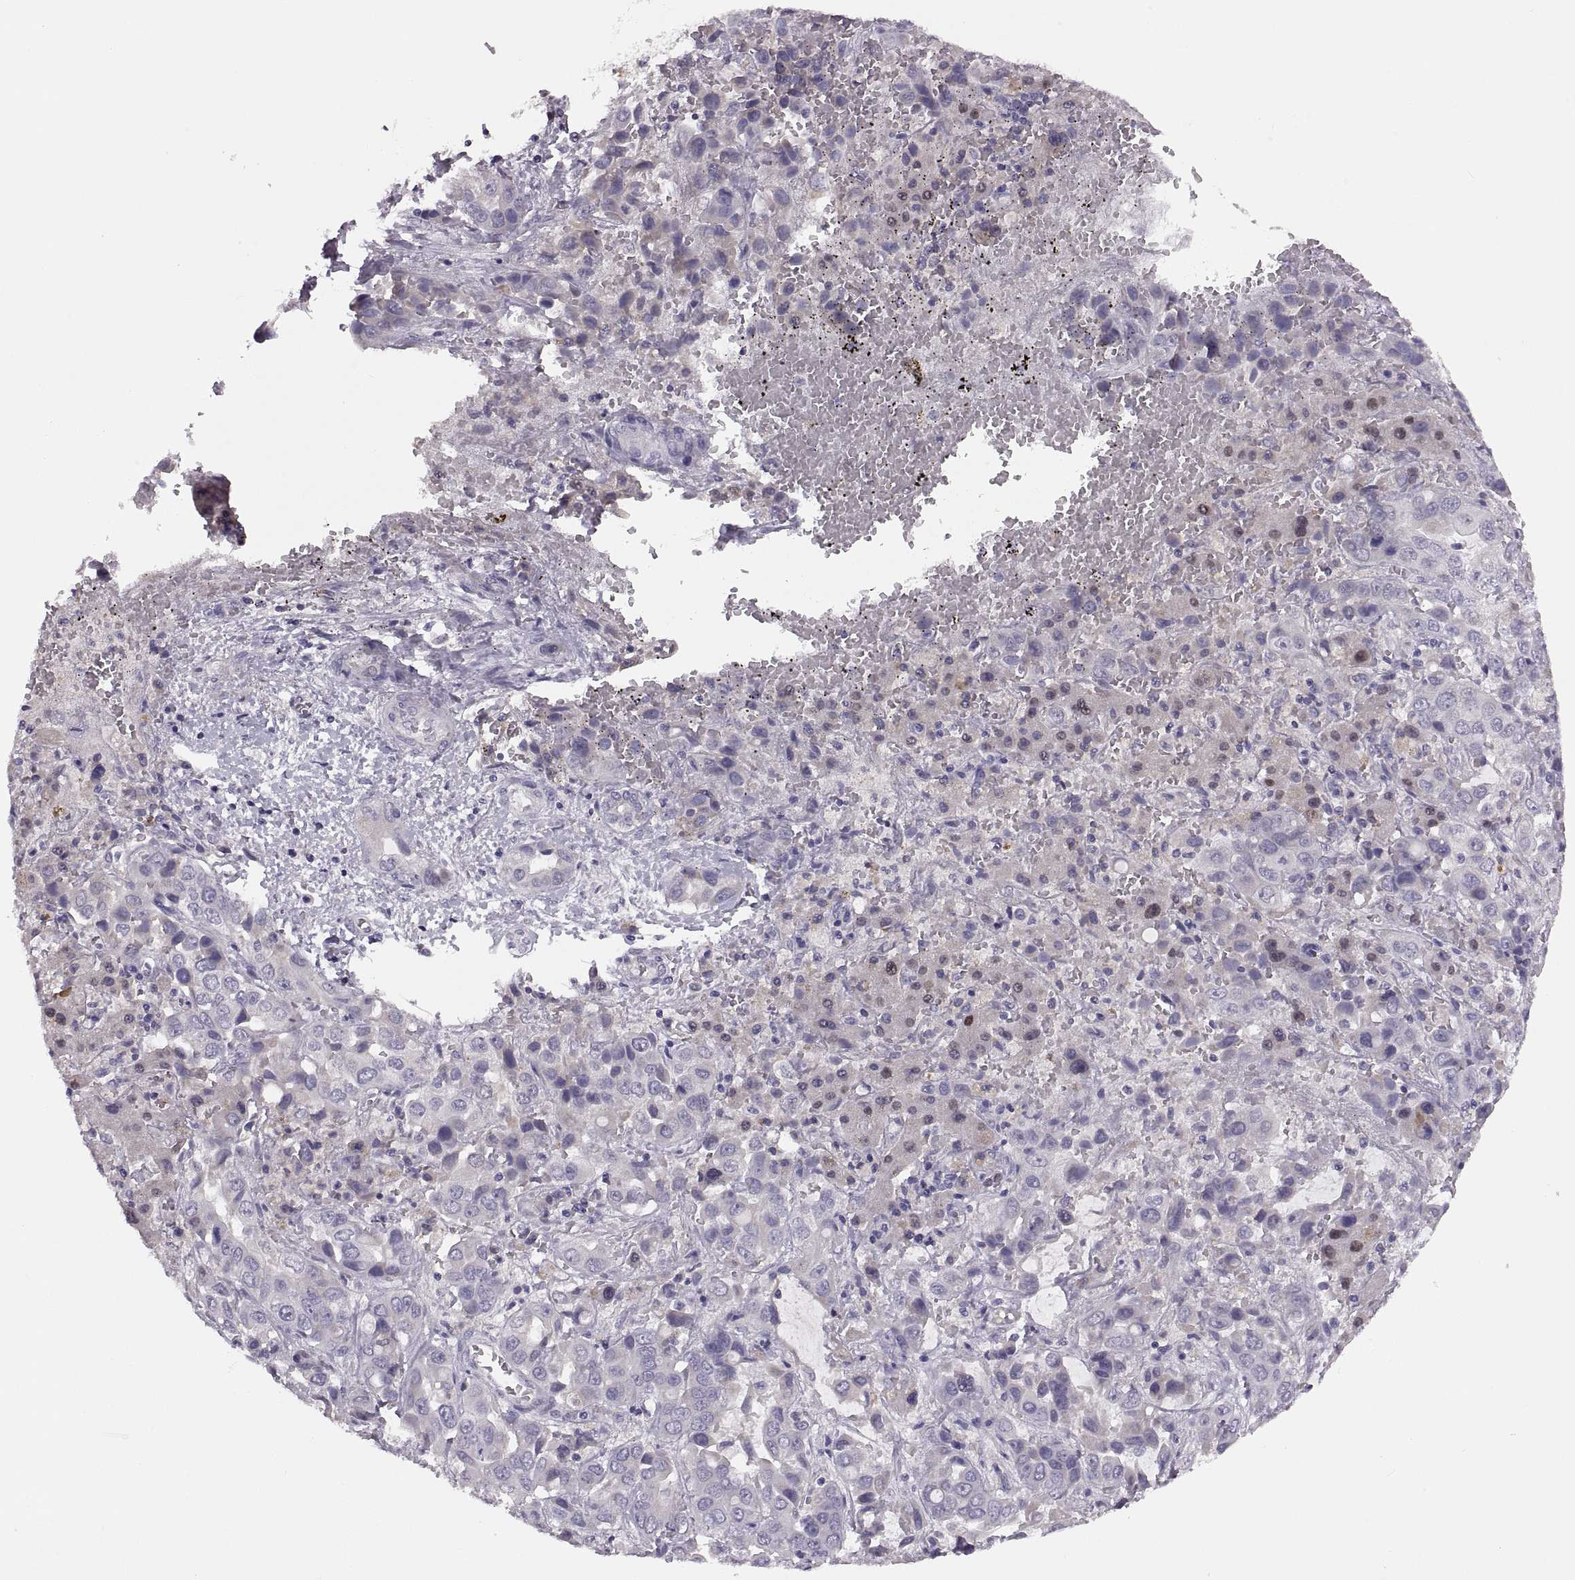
{"staining": {"intensity": "negative", "quantity": "none", "location": "none"}, "tissue": "liver cancer", "cell_type": "Tumor cells", "image_type": "cancer", "snomed": [{"axis": "morphology", "description": "Cholangiocarcinoma"}, {"axis": "topography", "description": "Liver"}], "caption": "Tumor cells show no significant positivity in liver cancer. (DAB immunohistochemistry with hematoxylin counter stain).", "gene": "ADH6", "patient": {"sex": "female", "age": 52}}